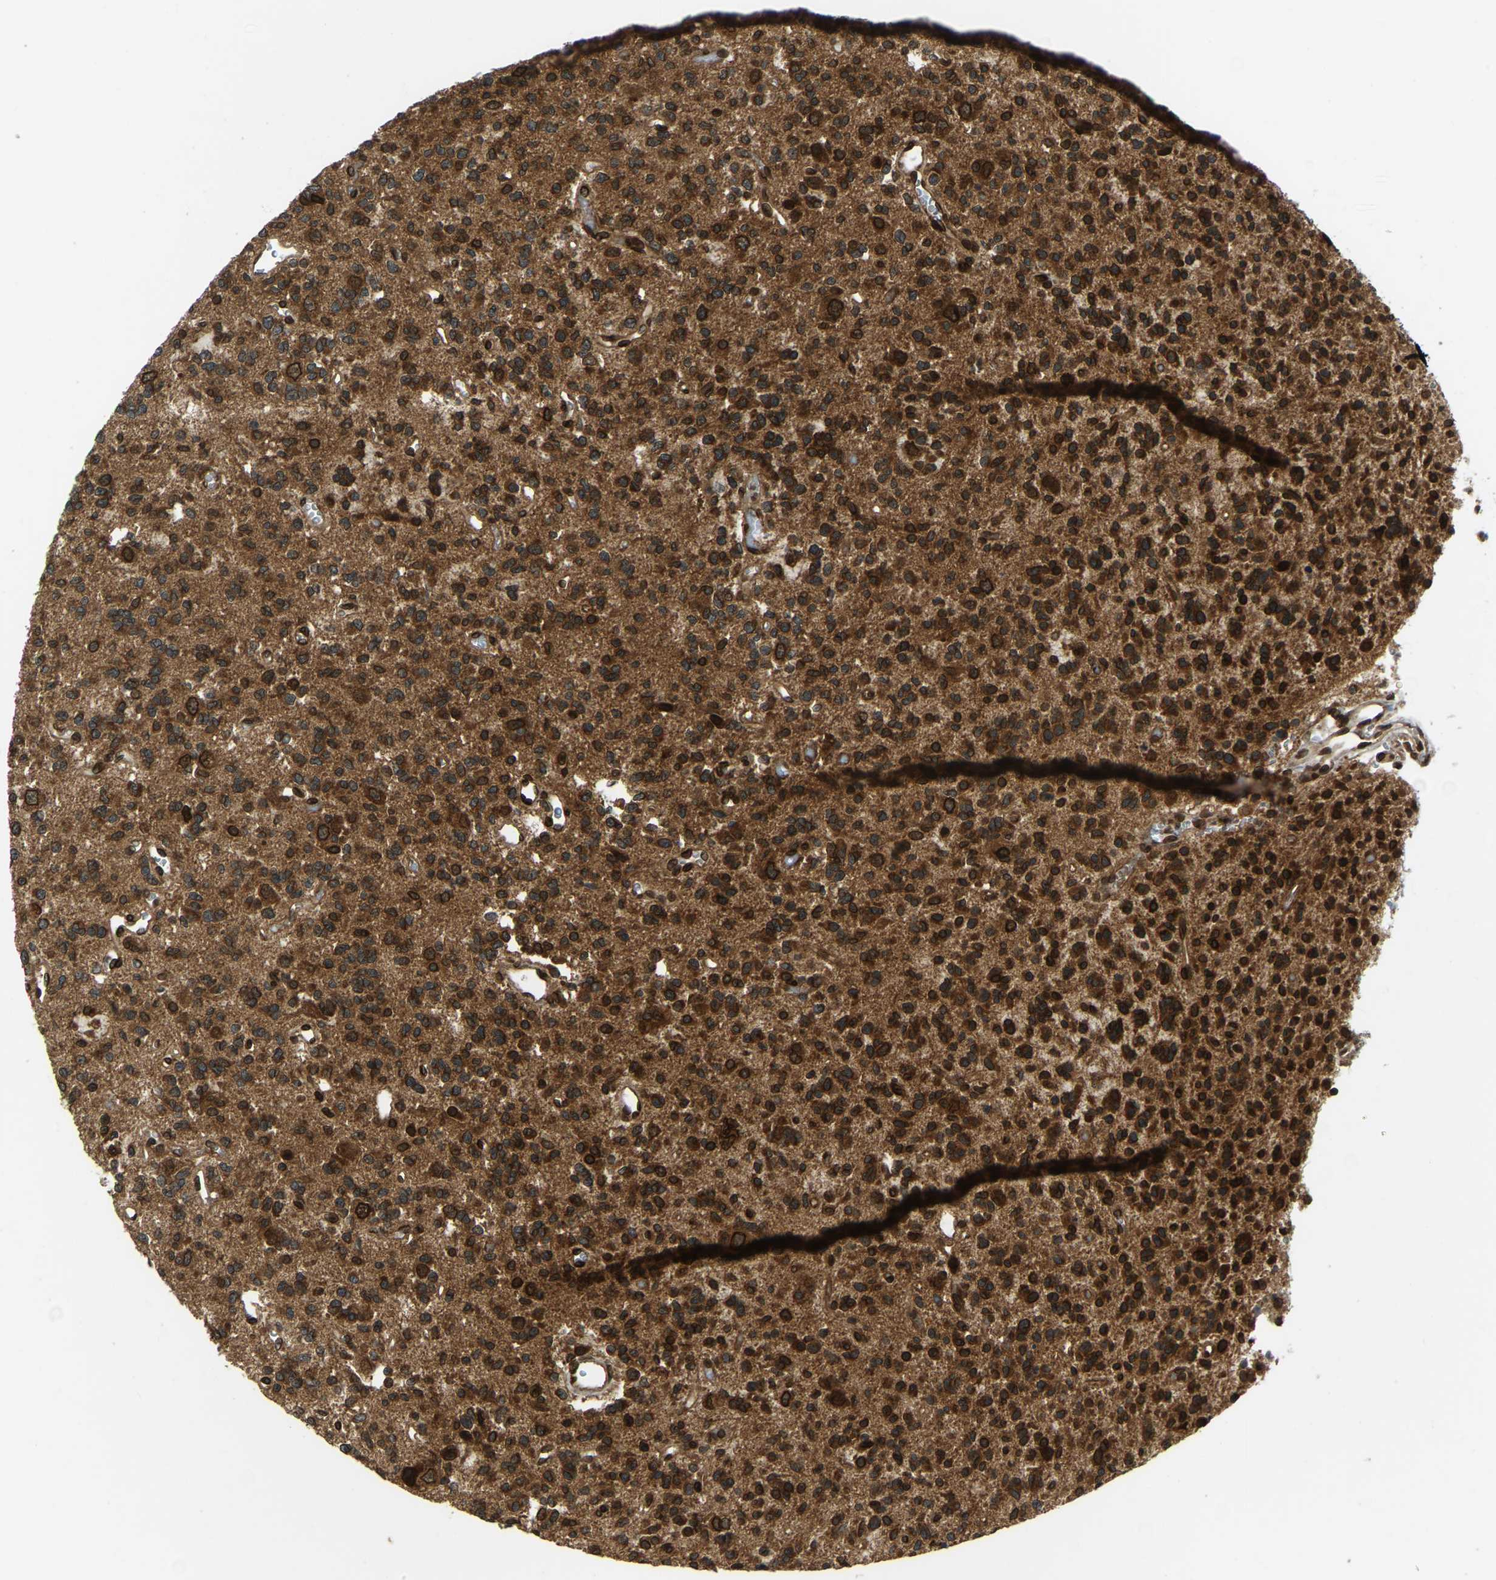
{"staining": {"intensity": "strong", "quantity": "25%-75%", "location": "cytoplasmic/membranous,nuclear"}, "tissue": "glioma", "cell_type": "Tumor cells", "image_type": "cancer", "snomed": [{"axis": "morphology", "description": "Glioma, malignant, Low grade"}, {"axis": "topography", "description": "Brain"}], "caption": "Immunohistochemistry (IHC) photomicrograph of neoplastic tissue: malignant low-grade glioma stained using immunohistochemistry demonstrates high levels of strong protein expression localized specifically in the cytoplasmic/membranous and nuclear of tumor cells, appearing as a cytoplasmic/membranous and nuclear brown color.", "gene": "SYNE1", "patient": {"sex": "male", "age": 38}}